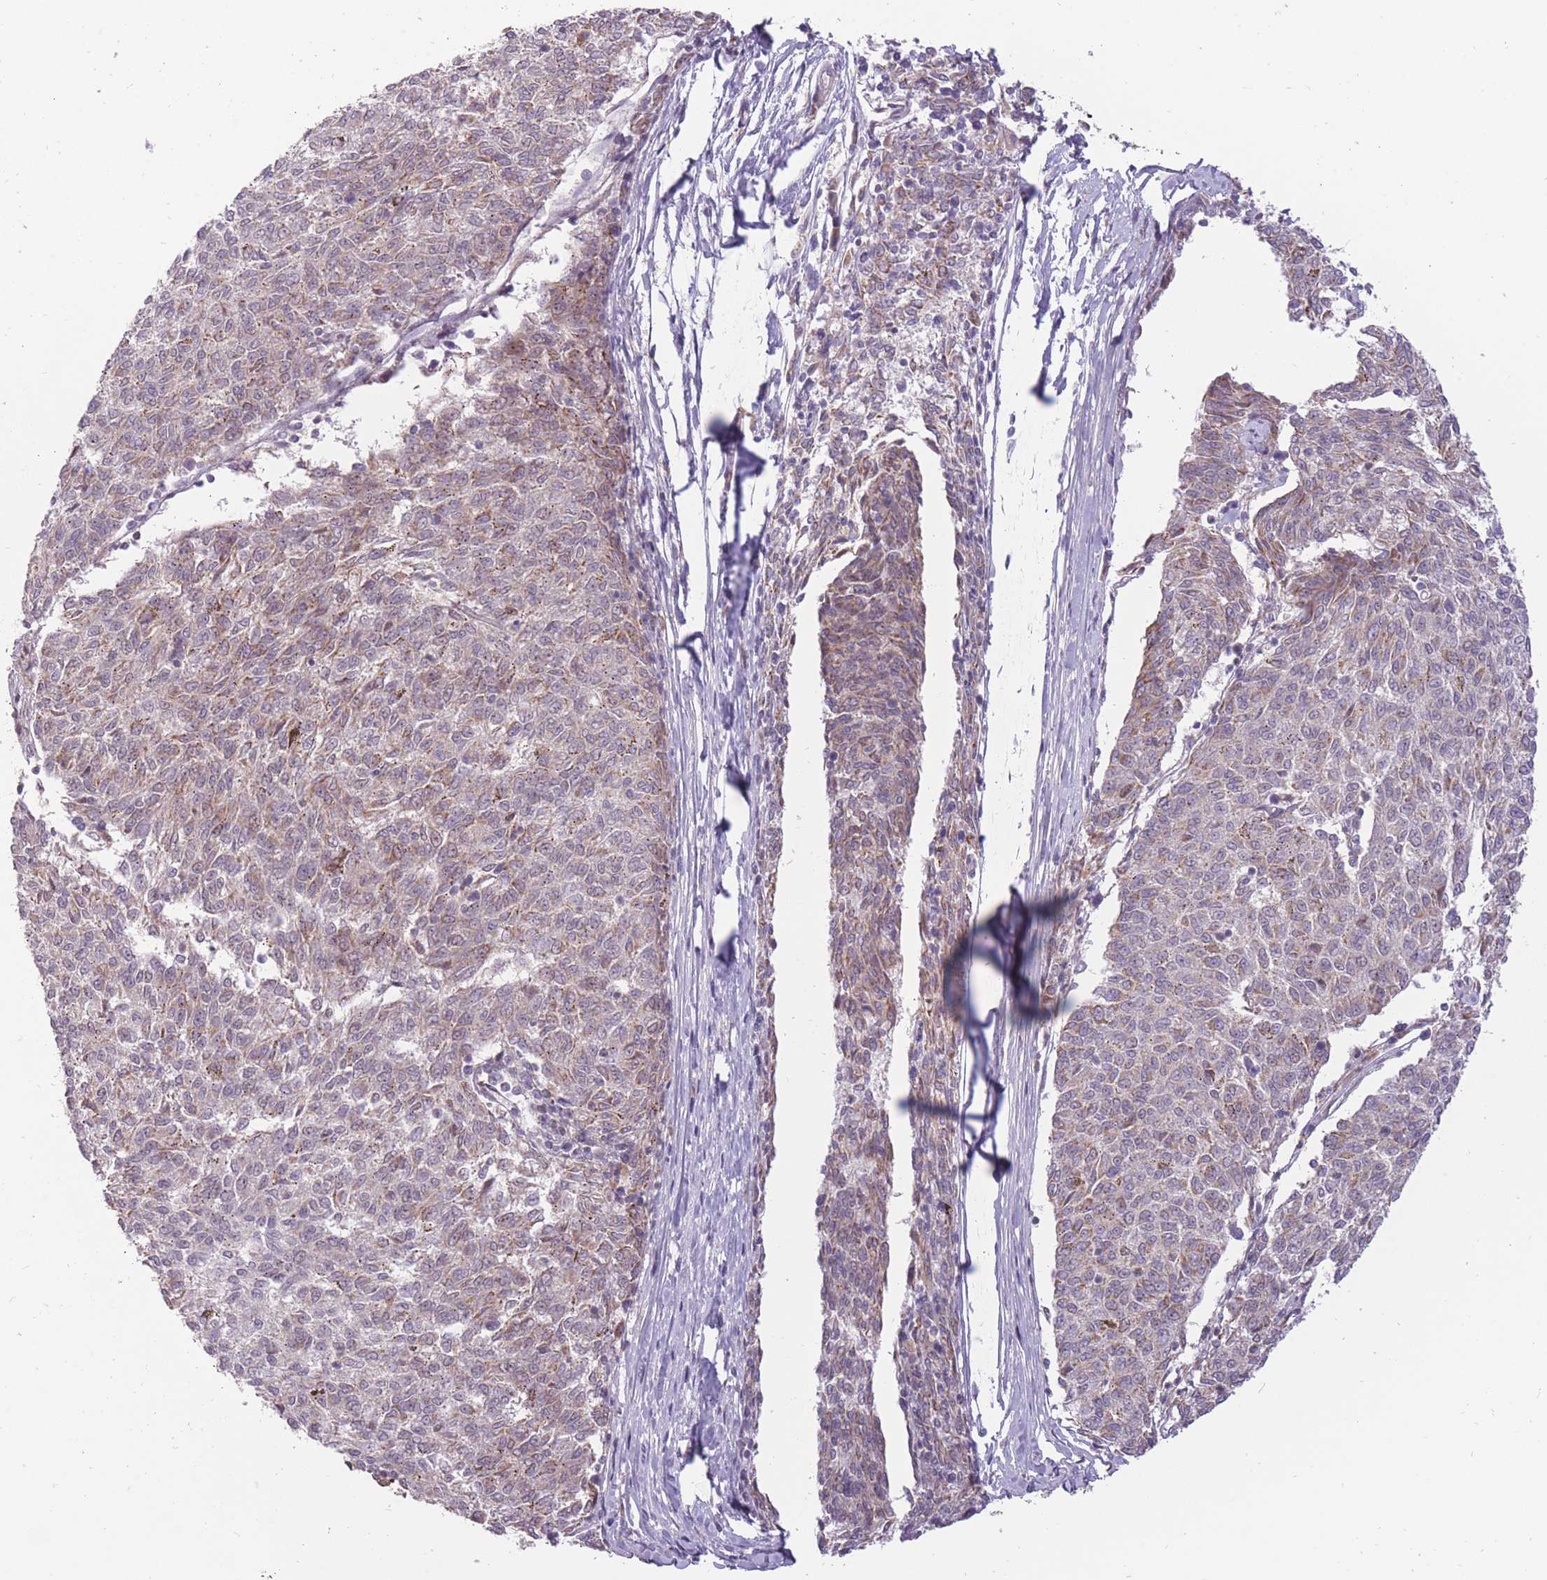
{"staining": {"intensity": "weak", "quantity": "<25%", "location": "cytoplasmic/membranous"}, "tissue": "melanoma", "cell_type": "Tumor cells", "image_type": "cancer", "snomed": [{"axis": "morphology", "description": "Malignant melanoma, NOS"}, {"axis": "topography", "description": "Skin"}], "caption": "Malignant melanoma was stained to show a protein in brown. There is no significant expression in tumor cells.", "gene": "LIN7C", "patient": {"sex": "female", "age": 72}}